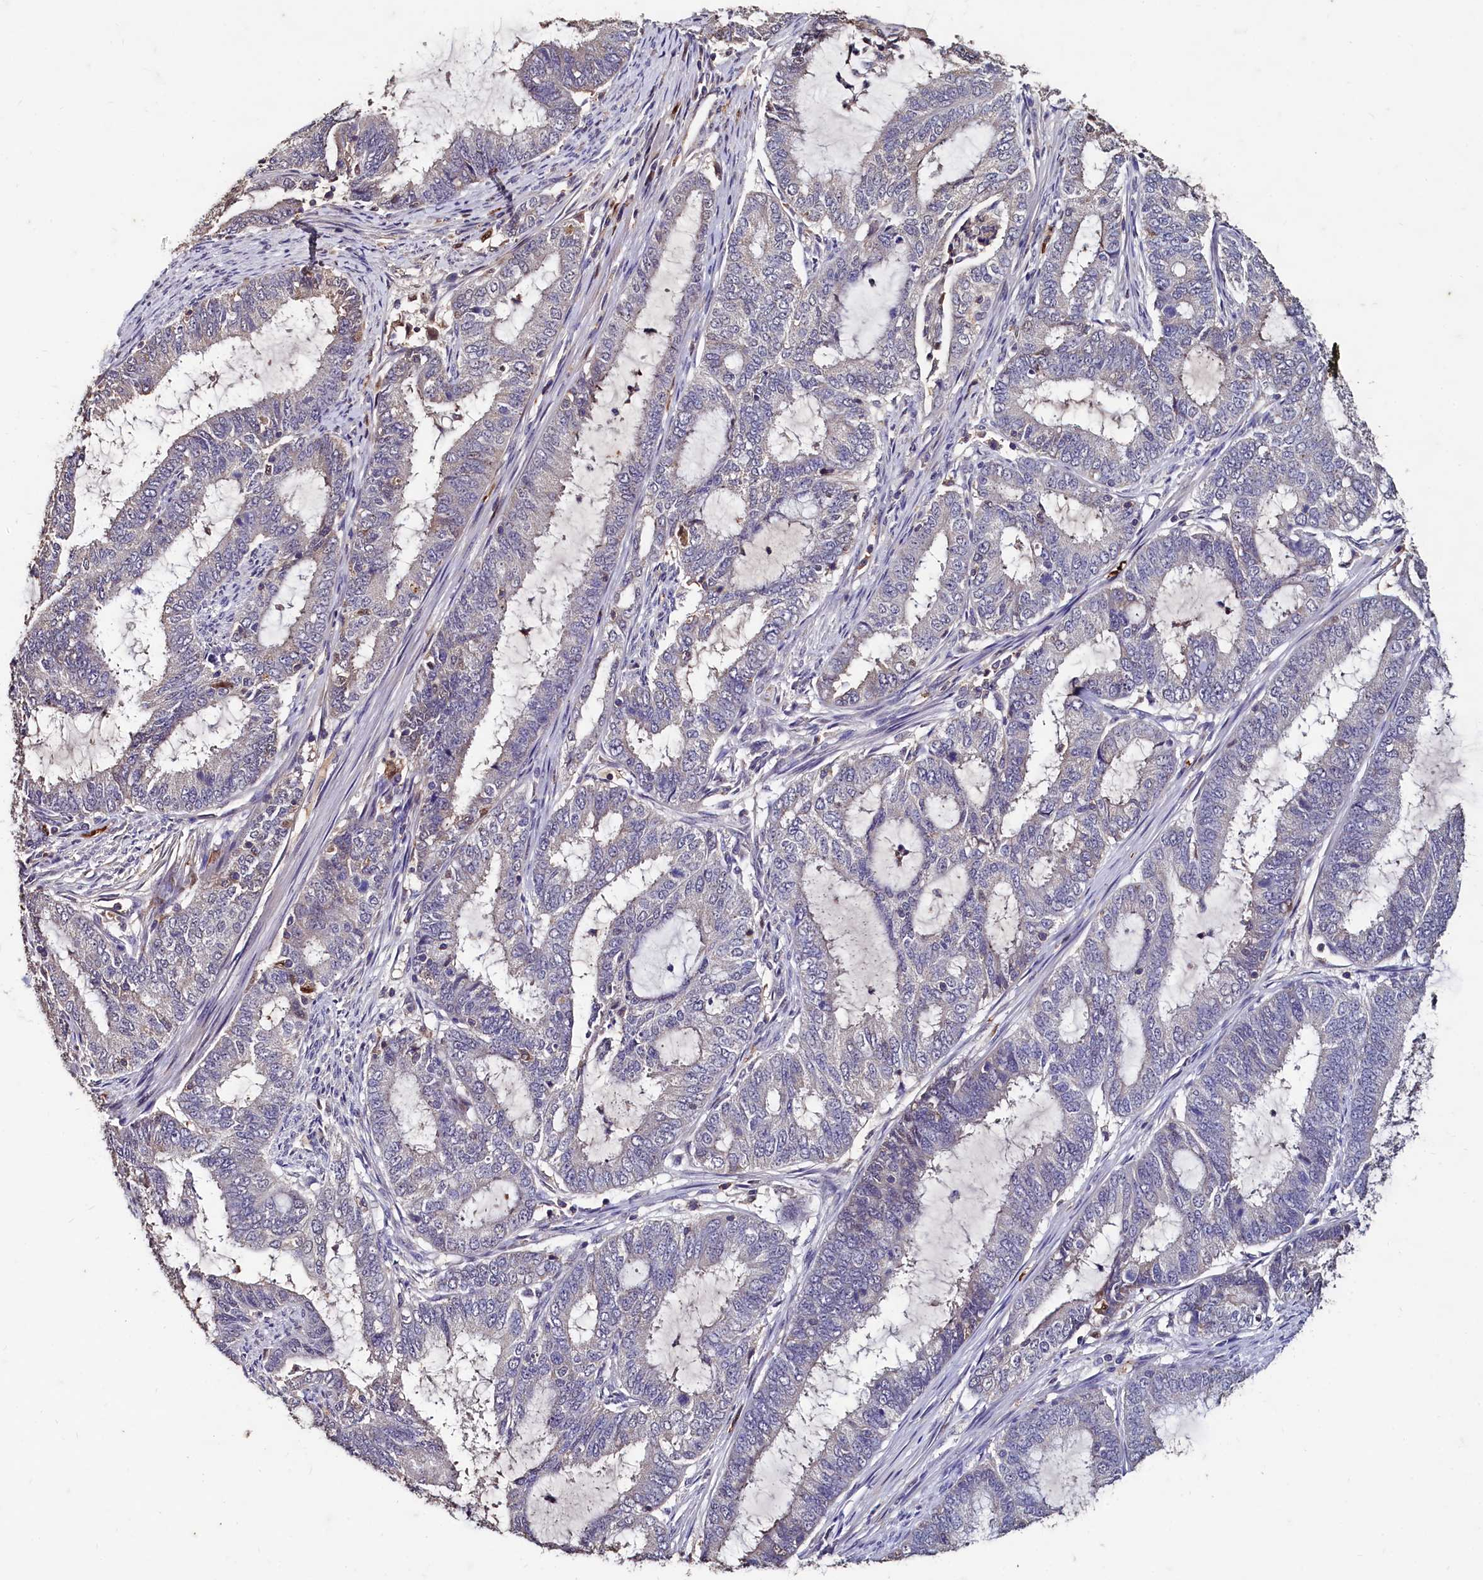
{"staining": {"intensity": "negative", "quantity": "none", "location": "none"}, "tissue": "endometrial cancer", "cell_type": "Tumor cells", "image_type": "cancer", "snomed": [{"axis": "morphology", "description": "Adenocarcinoma, NOS"}, {"axis": "topography", "description": "Endometrium"}], "caption": "Histopathology image shows no protein positivity in tumor cells of endometrial cancer tissue.", "gene": "CSTPP1", "patient": {"sex": "female", "age": 51}}